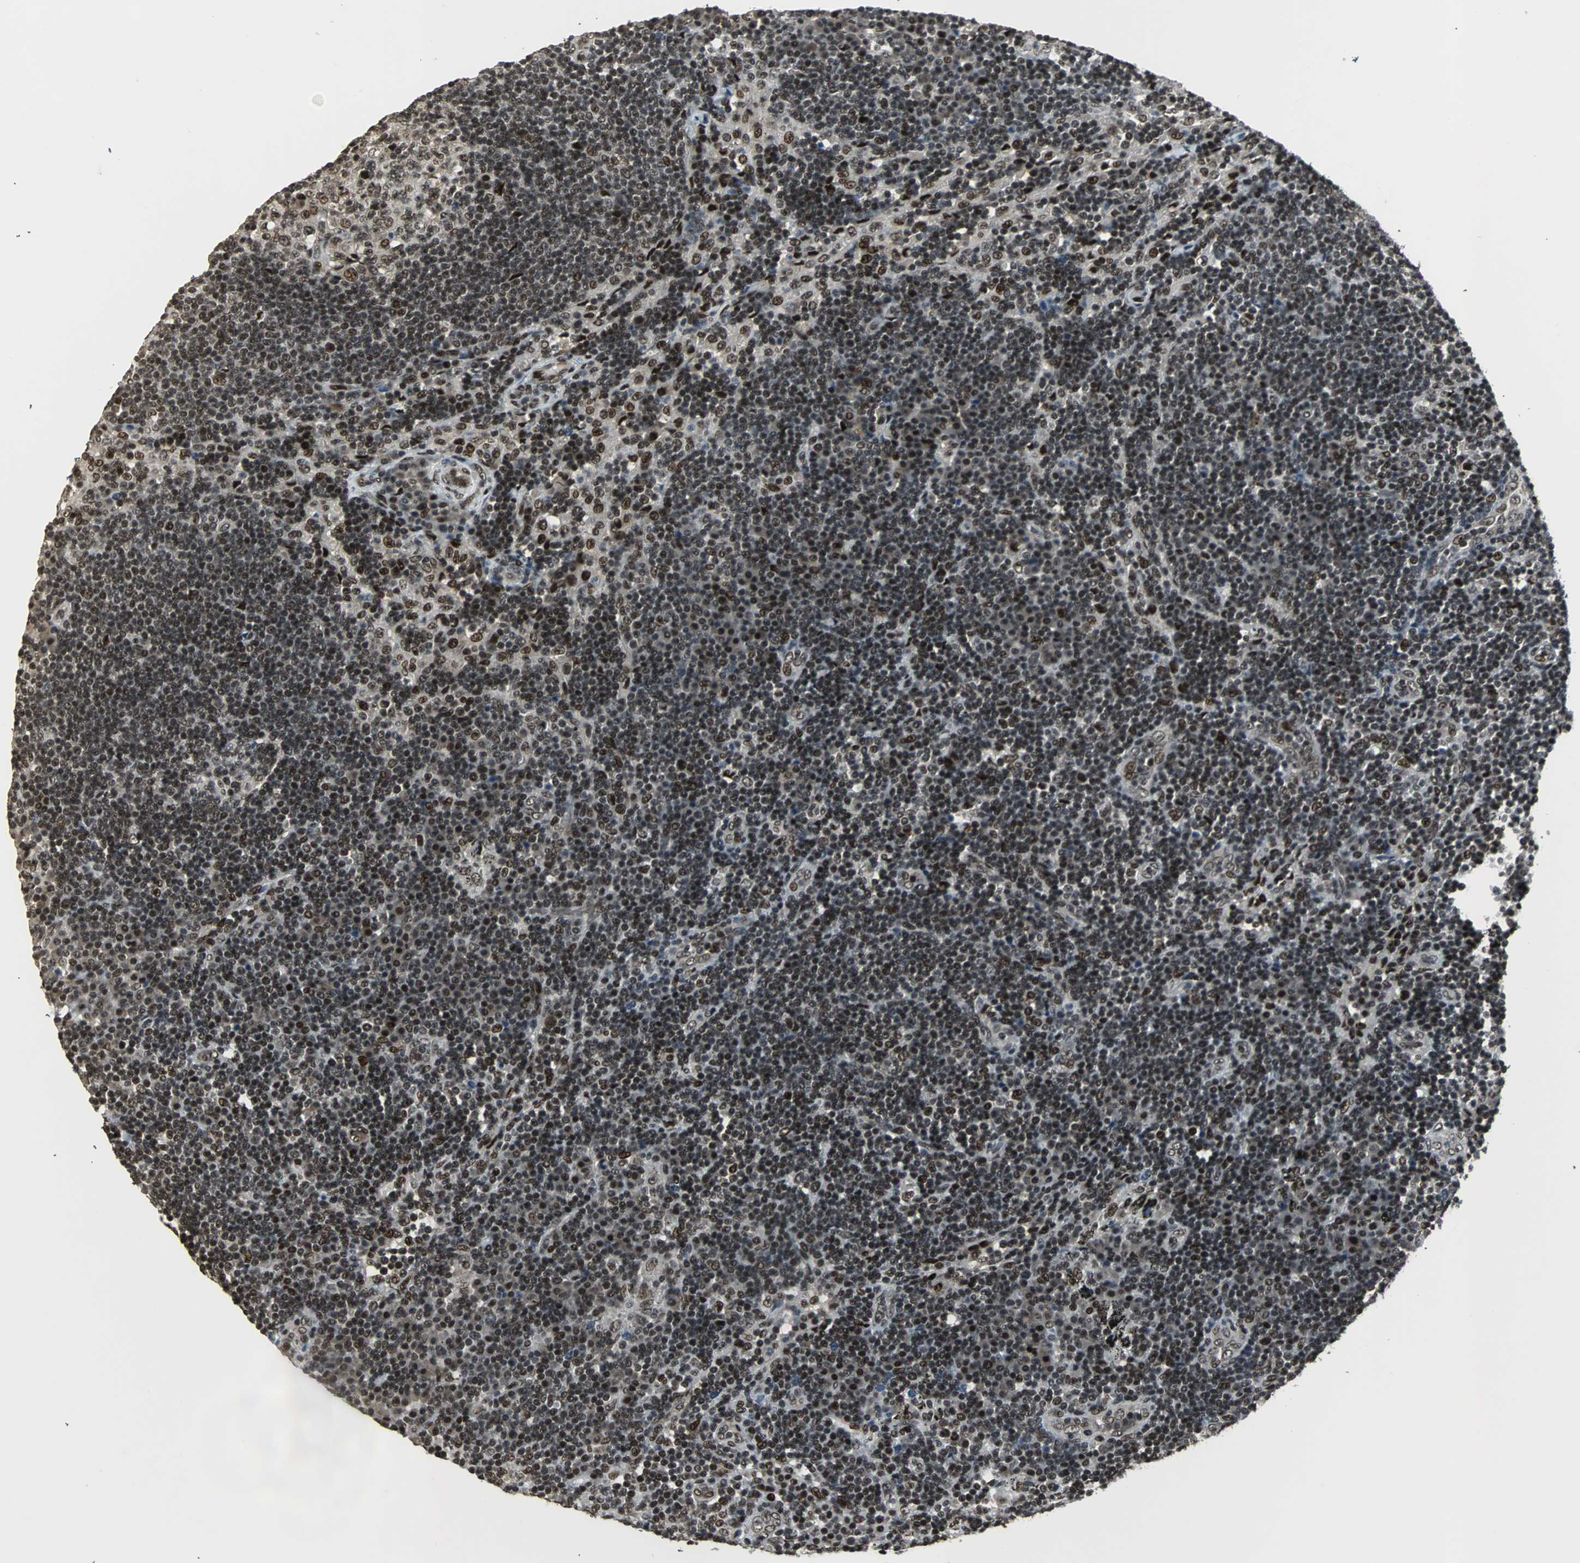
{"staining": {"intensity": "moderate", "quantity": ">75%", "location": "nuclear"}, "tissue": "lymph node", "cell_type": "Germinal center cells", "image_type": "normal", "snomed": [{"axis": "morphology", "description": "Normal tissue, NOS"}, {"axis": "morphology", "description": "Squamous cell carcinoma, metastatic, NOS"}, {"axis": "topography", "description": "Lymph node"}], "caption": "Moderate nuclear protein expression is seen in approximately >75% of germinal center cells in lymph node. (Stains: DAB in brown, nuclei in blue, Microscopy: brightfield microscopy at high magnification).", "gene": "TAF5", "patient": {"sex": "female", "age": 53}}